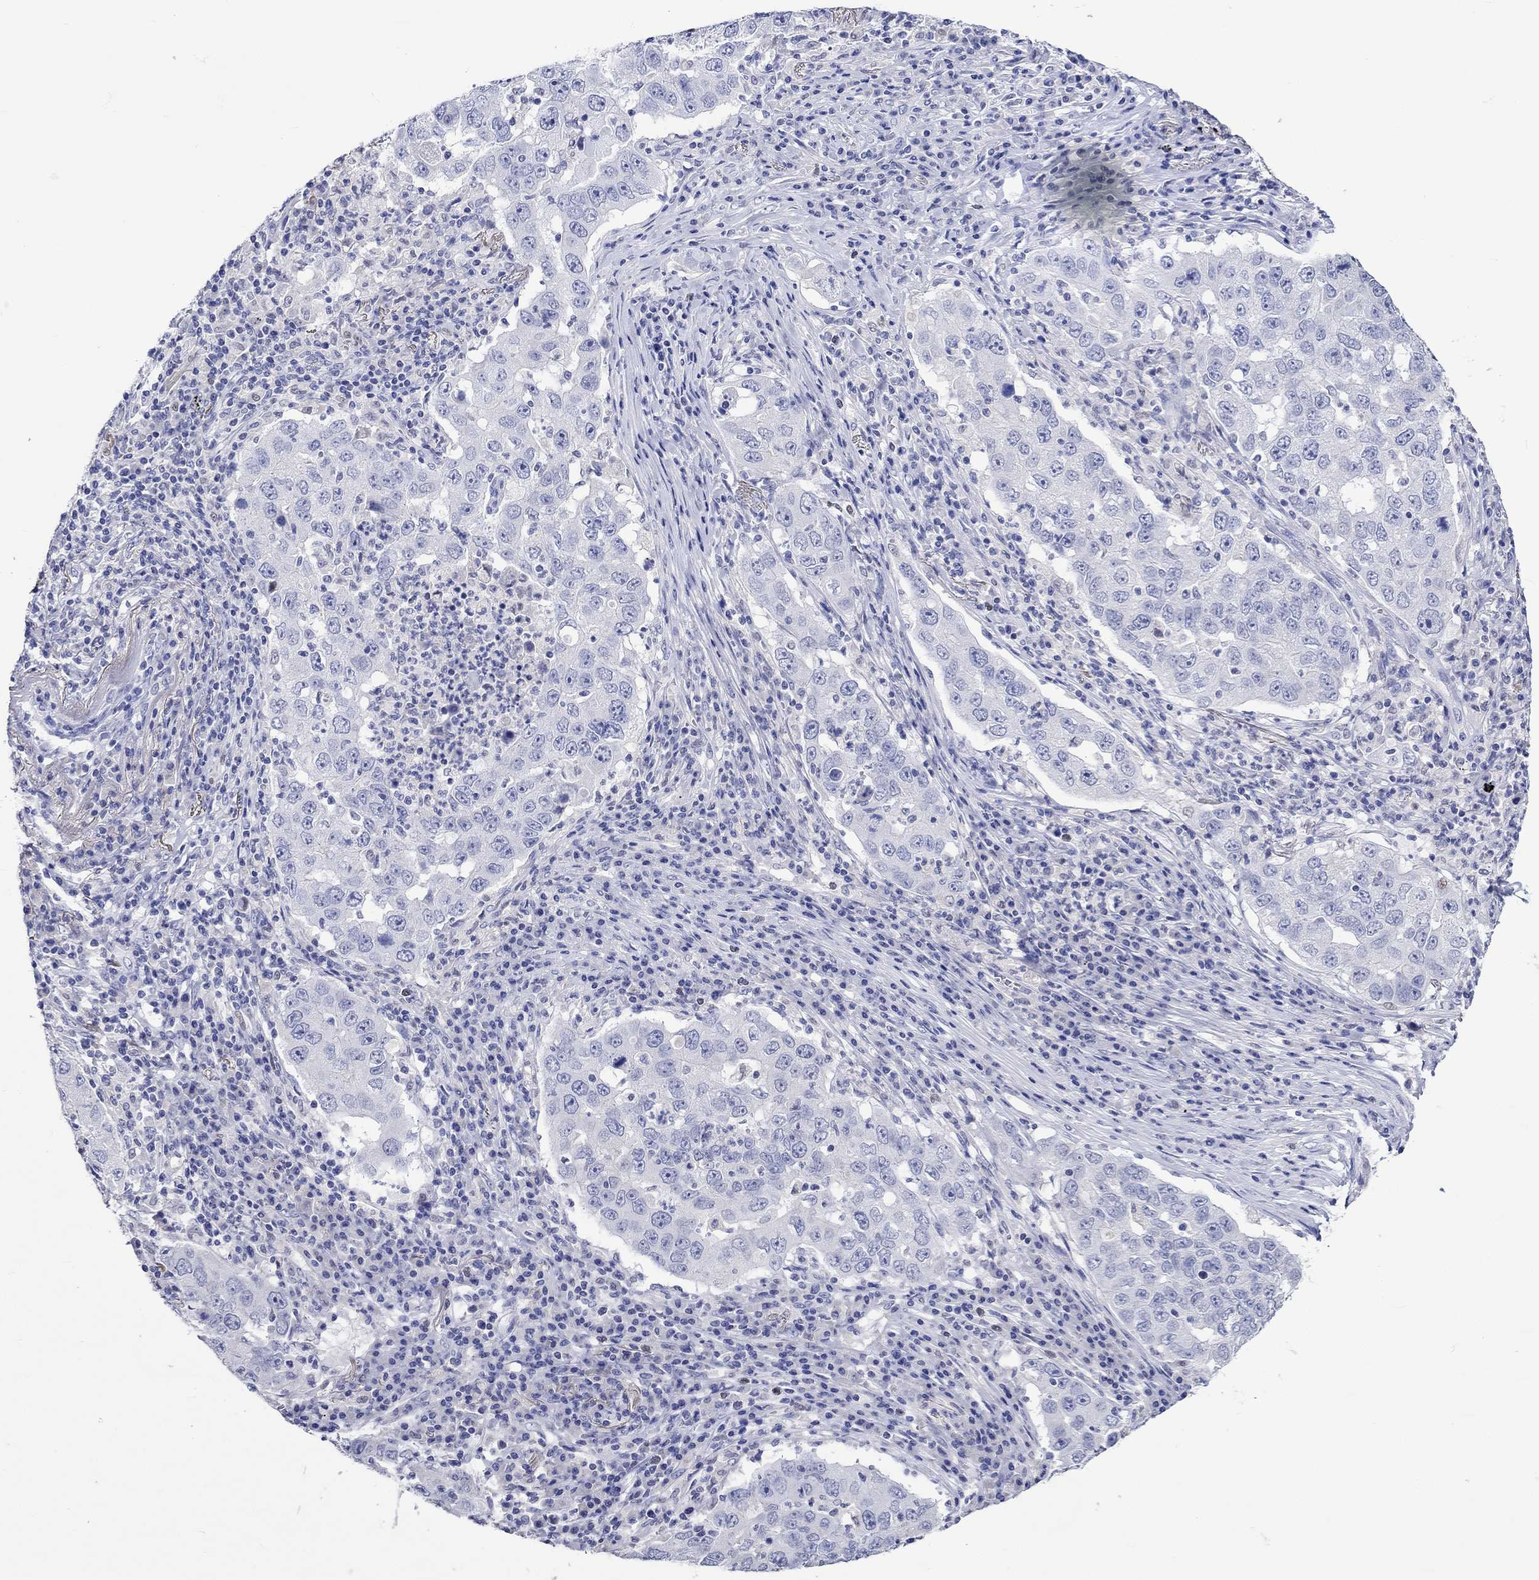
{"staining": {"intensity": "negative", "quantity": "none", "location": "none"}, "tissue": "lung cancer", "cell_type": "Tumor cells", "image_type": "cancer", "snomed": [{"axis": "morphology", "description": "Adenocarcinoma, NOS"}, {"axis": "topography", "description": "Lung"}], "caption": "The immunohistochemistry photomicrograph has no significant staining in tumor cells of lung cancer (adenocarcinoma) tissue. (DAB IHC with hematoxylin counter stain).", "gene": "KLHL35", "patient": {"sex": "male", "age": 73}}